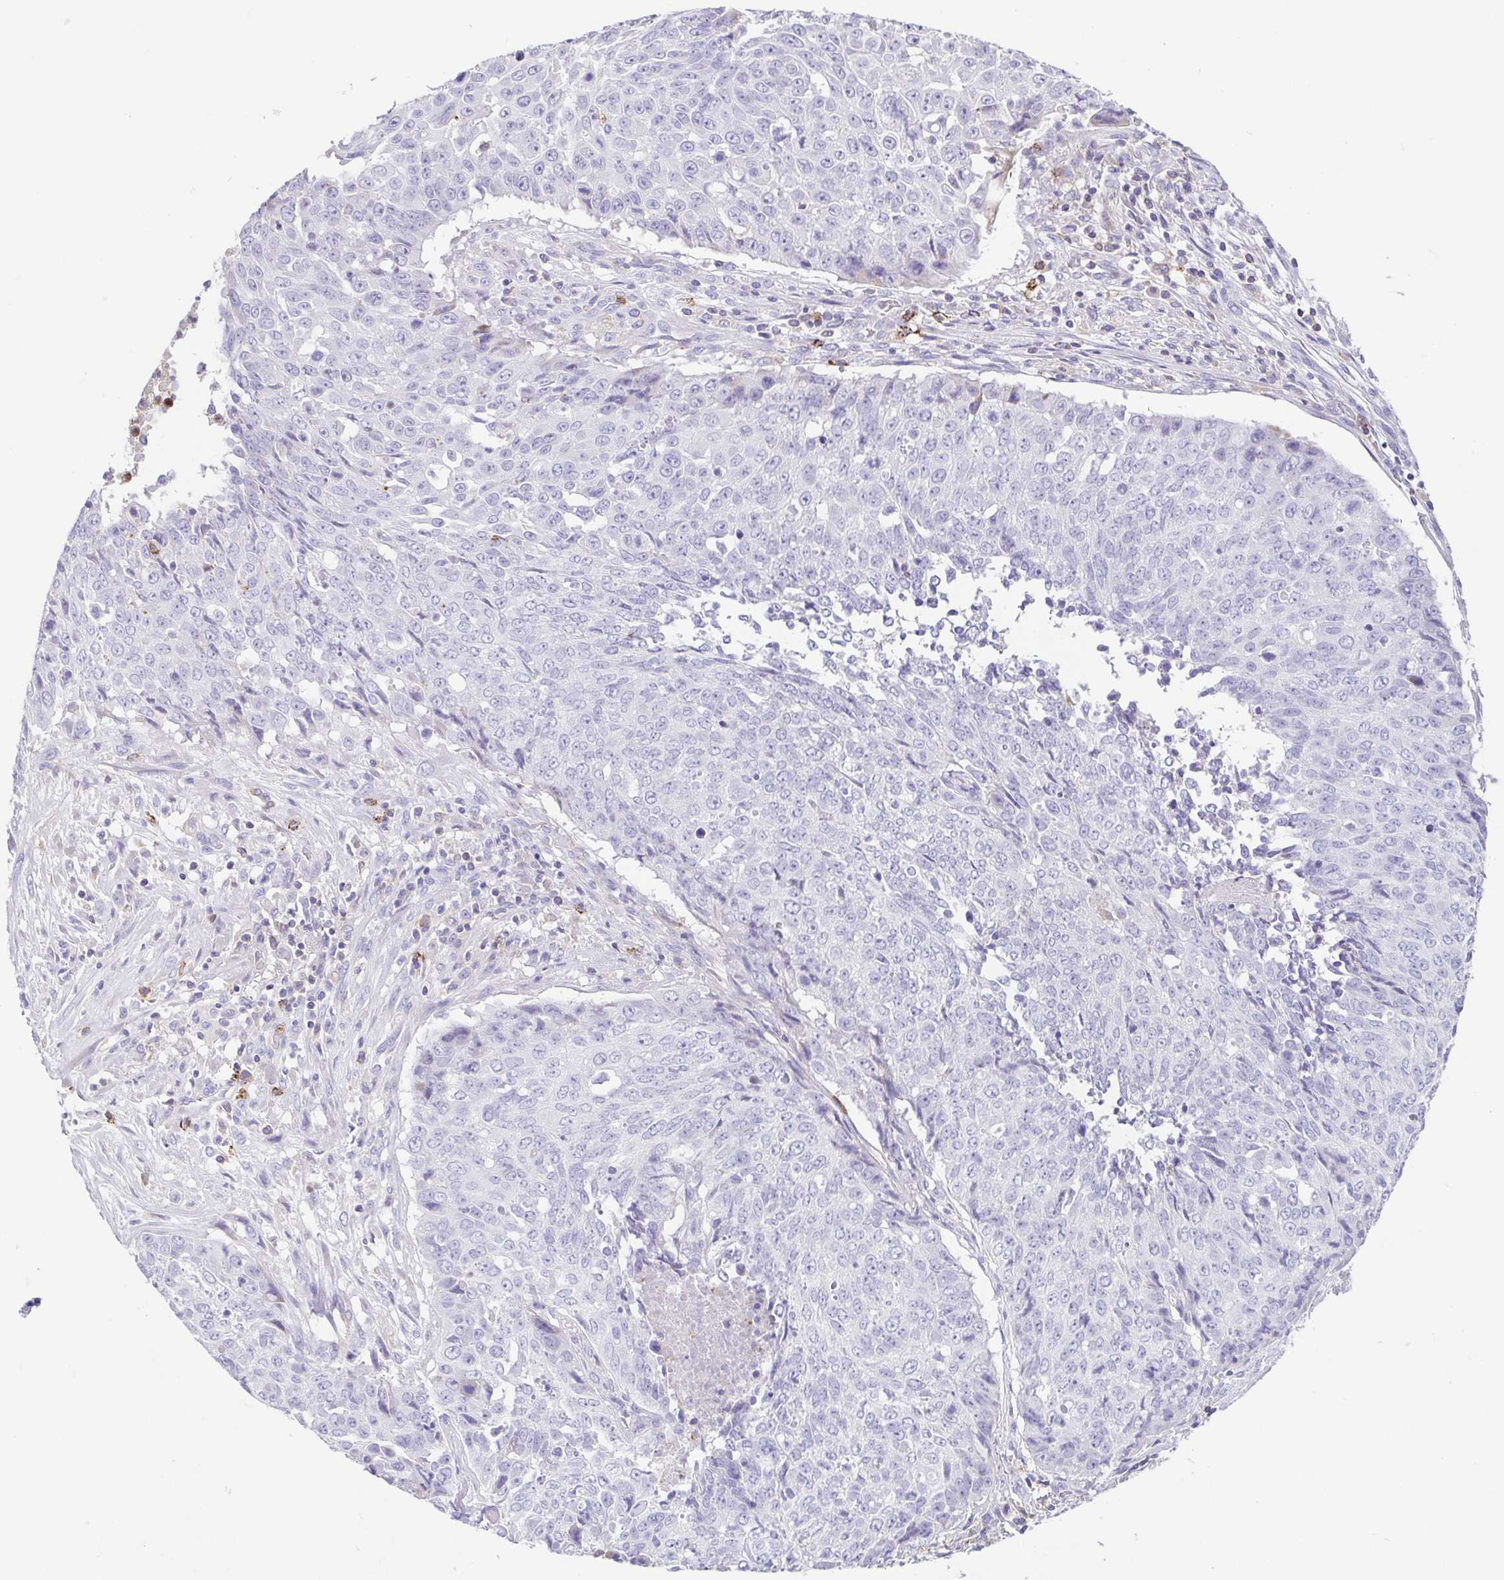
{"staining": {"intensity": "negative", "quantity": "none", "location": "none"}, "tissue": "lung cancer", "cell_type": "Tumor cells", "image_type": "cancer", "snomed": [{"axis": "morphology", "description": "Normal tissue, NOS"}, {"axis": "morphology", "description": "Squamous cell carcinoma, NOS"}, {"axis": "topography", "description": "Bronchus"}, {"axis": "topography", "description": "Lung"}], "caption": "The IHC histopathology image has no significant positivity in tumor cells of squamous cell carcinoma (lung) tissue.", "gene": "ARPP21", "patient": {"sex": "male", "age": 64}}